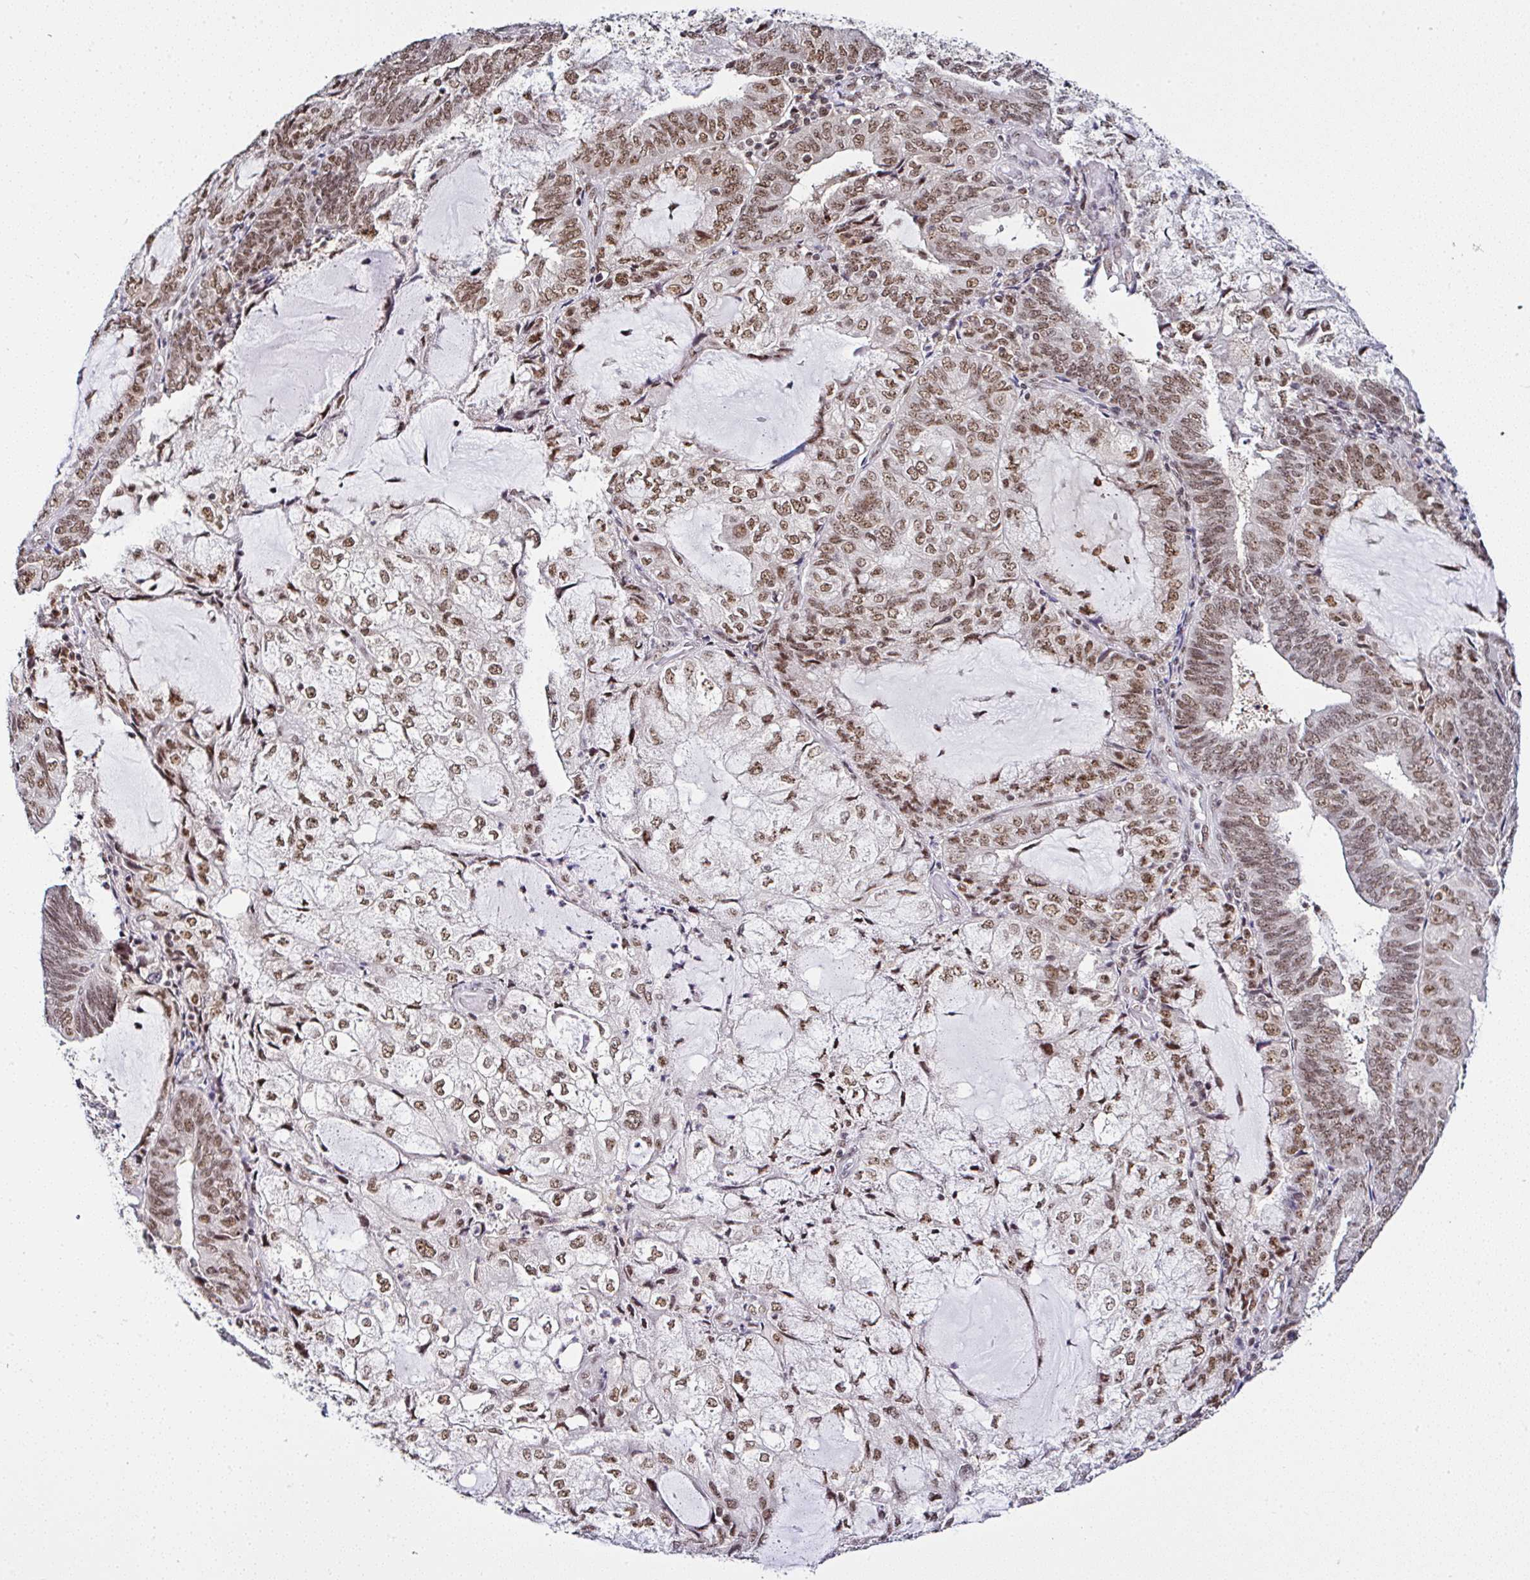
{"staining": {"intensity": "moderate", "quantity": ">75%", "location": "nuclear"}, "tissue": "endometrial cancer", "cell_type": "Tumor cells", "image_type": "cancer", "snomed": [{"axis": "morphology", "description": "Adenocarcinoma, NOS"}, {"axis": "topography", "description": "Endometrium"}], "caption": "Protein staining exhibits moderate nuclear staining in approximately >75% of tumor cells in endometrial cancer (adenocarcinoma). (Stains: DAB in brown, nuclei in blue, Microscopy: brightfield microscopy at high magnification).", "gene": "PTPN2", "patient": {"sex": "female", "age": 81}}